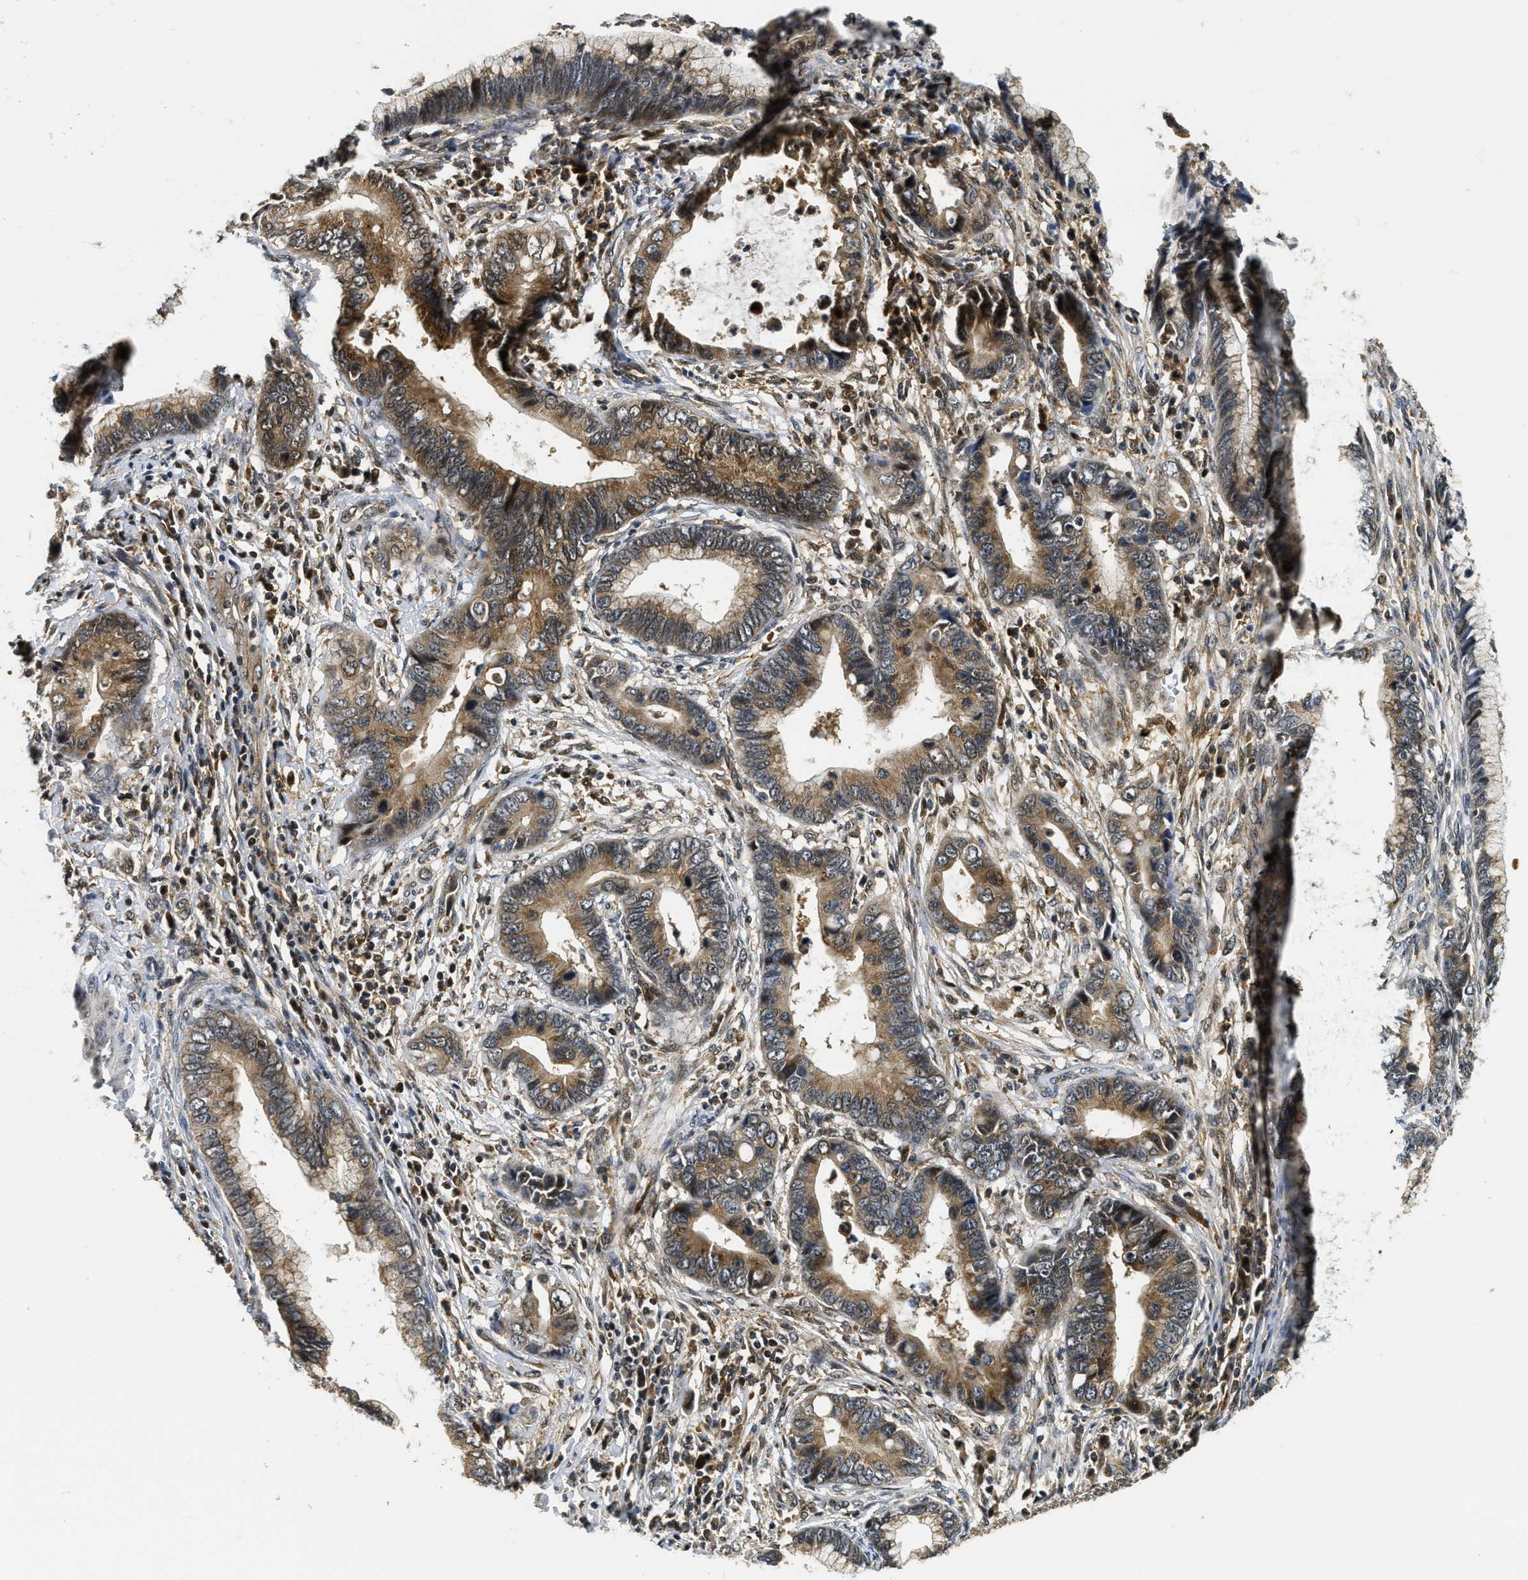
{"staining": {"intensity": "moderate", "quantity": ">75%", "location": "cytoplasmic/membranous"}, "tissue": "cervical cancer", "cell_type": "Tumor cells", "image_type": "cancer", "snomed": [{"axis": "morphology", "description": "Adenocarcinoma, NOS"}, {"axis": "topography", "description": "Cervix"}], "caption": "Moderate cytoplasmic/membranous protein staining is identified in approximately >75% of tumor cells in adenocarcinoma (cervical). (DAB (3,3'-diaminobenzidine) IHC with brightfield microscopy, high magnification).", "gene": "ADSL", "patient": {"sex": "female", "age": 44}}